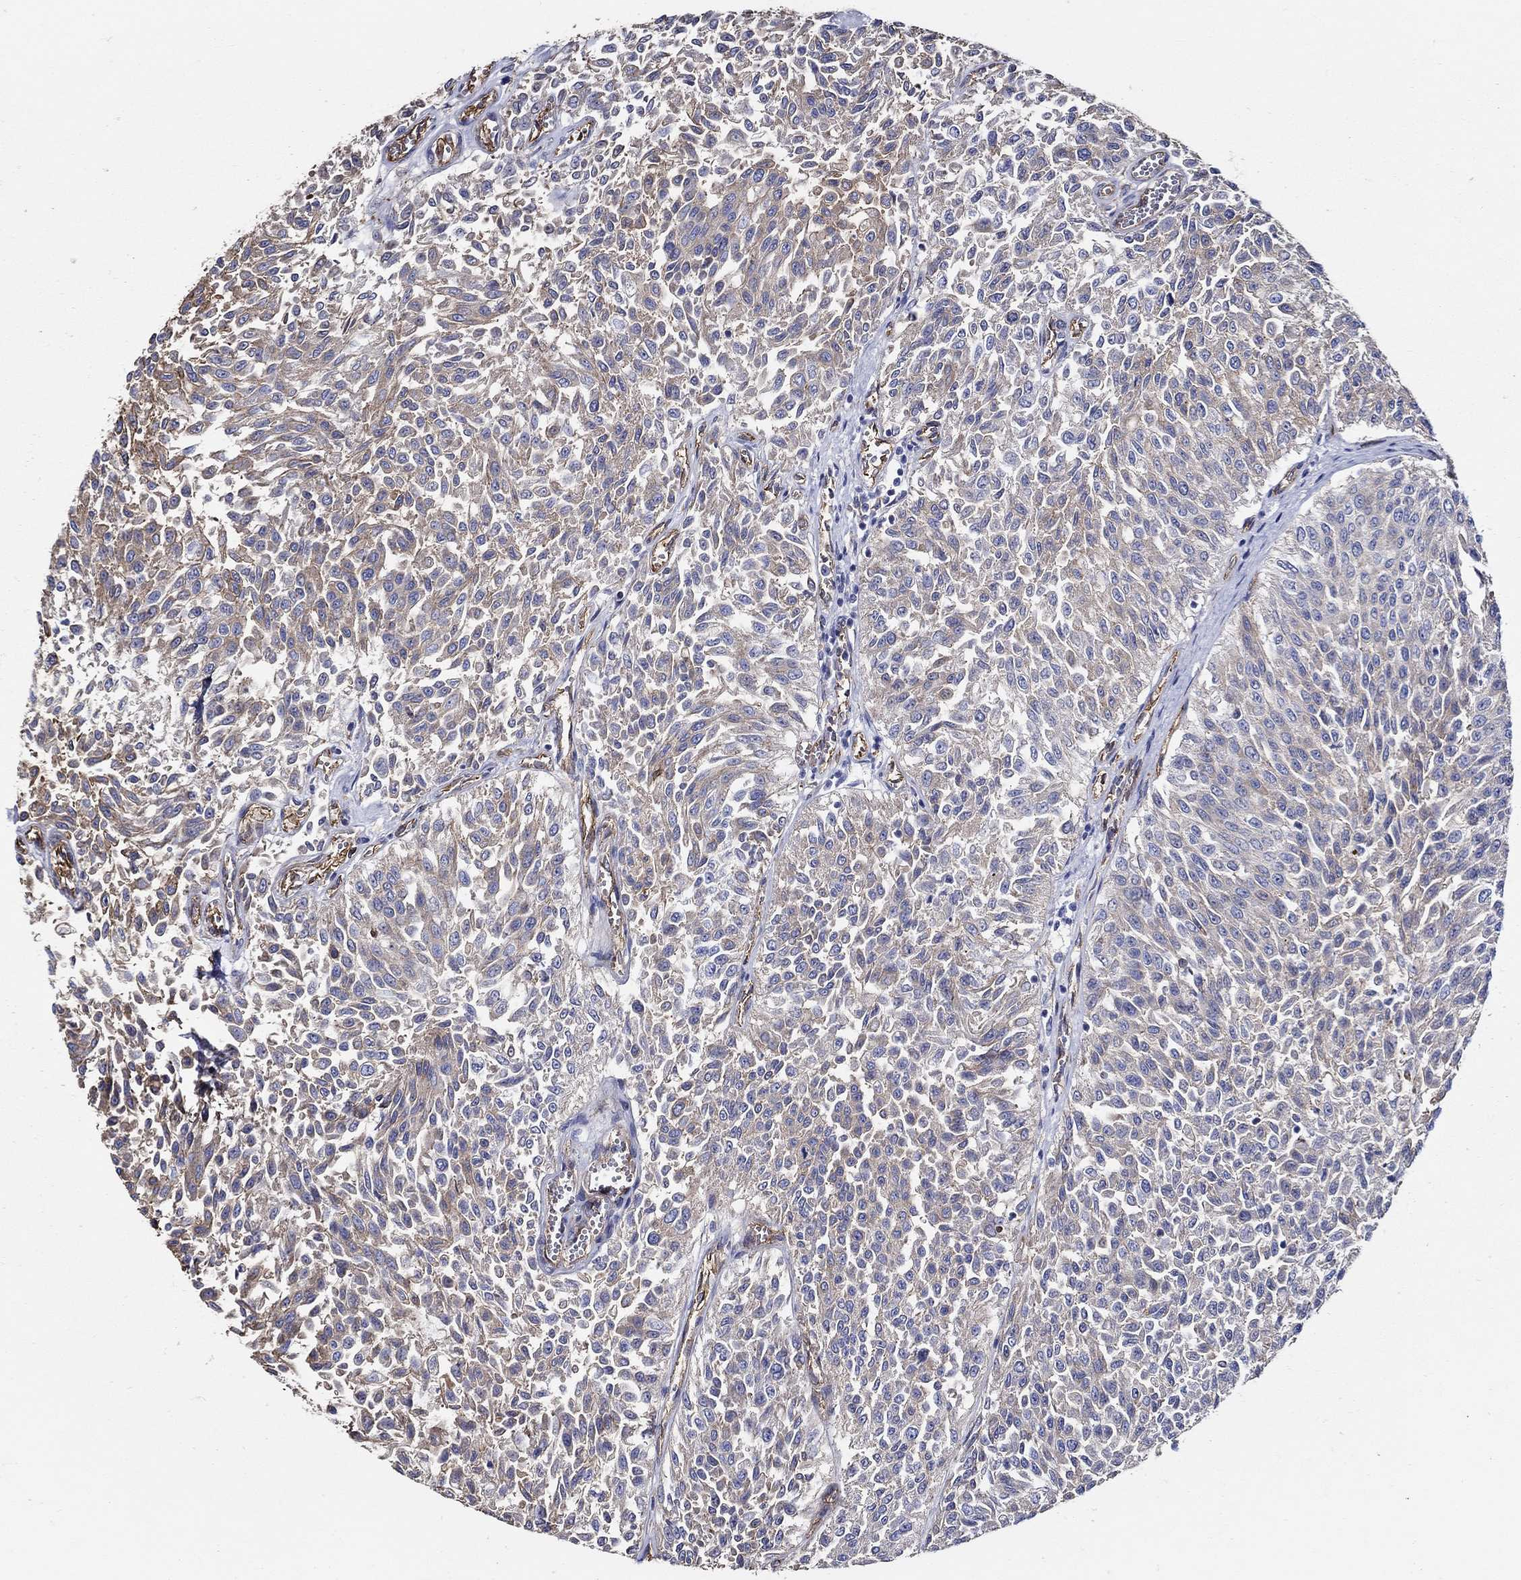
{"staining": {"intensity": "negative", "quantity": "none", "location": "none"}, "tissue": "urothelial cancer", "cell_type": "Tumor cells", "image_type": "cancer", "snomed": [{"axis": "morphology", "description": "Urothelial carcinoma, Low grade"}, {"axis": "topography", "description": "Urinary bladder"}], "caption": "Low-grade urothelial carcinoma stained for a protein using IHC shows no positivity tumor cells.", "gene": "APBB3", "patient": {"sex": "male", "age": 78}}